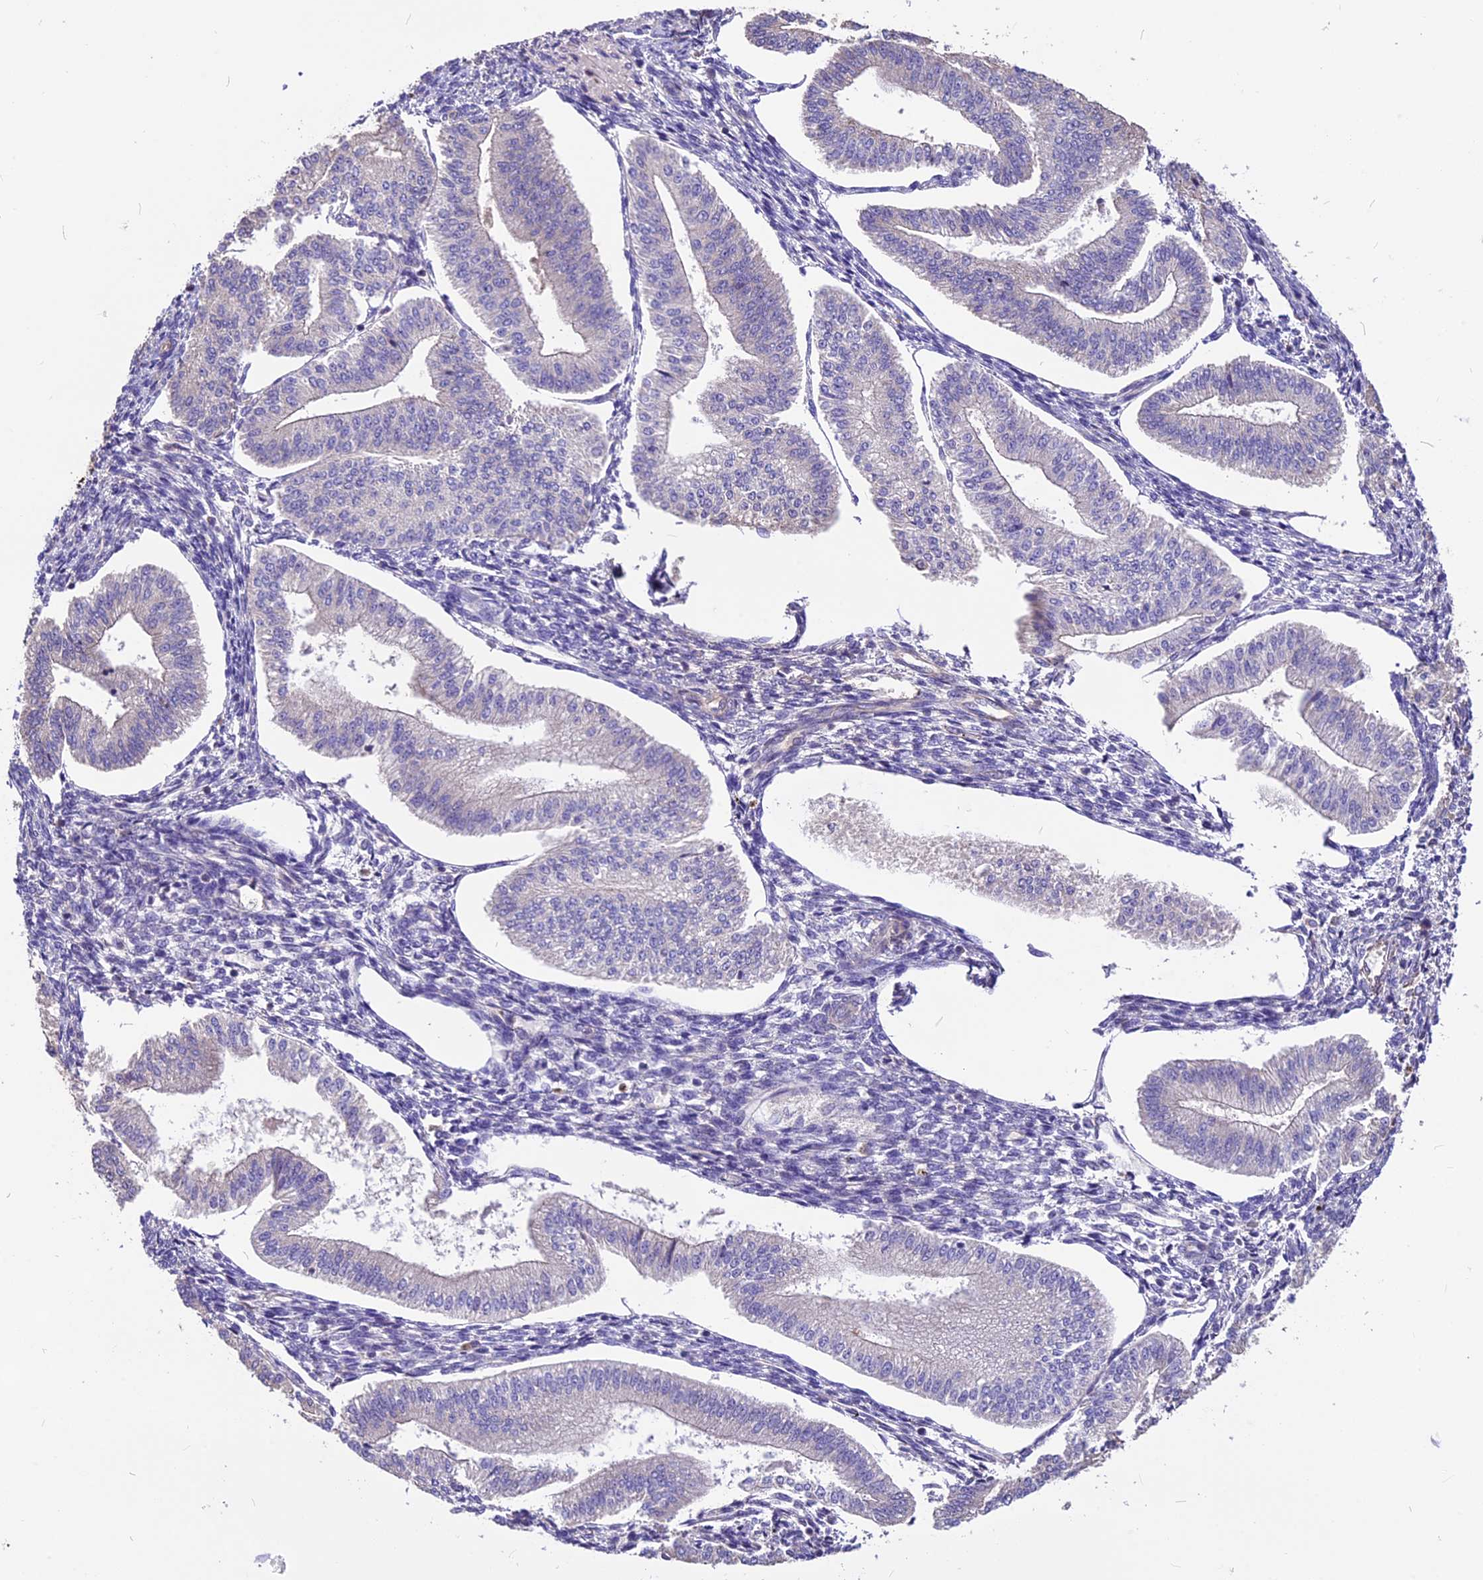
{"staining": {"intensity": "negative", "quantity": "none", "location": "none"}, "tissue": "endometrium", "cell_type": "Cells in endometrial stroma", "image_type": "normal", "snomed": [{"axis": "morphology", "description": "Normal tissue, NOS"}, {"axis": "topography", "description": "Endometrium"}], "caption": "High power microscopy image of an immunohistochemistry (IHC) image of normal endometrium, revealing no significant staining in cells in endometrial stroma. (DAB (3,3'-diaminobenzidine) immunohistochemistry, high magnification).", "gene": "ANO3", "patient": {"sex": "female", "age": 34}}